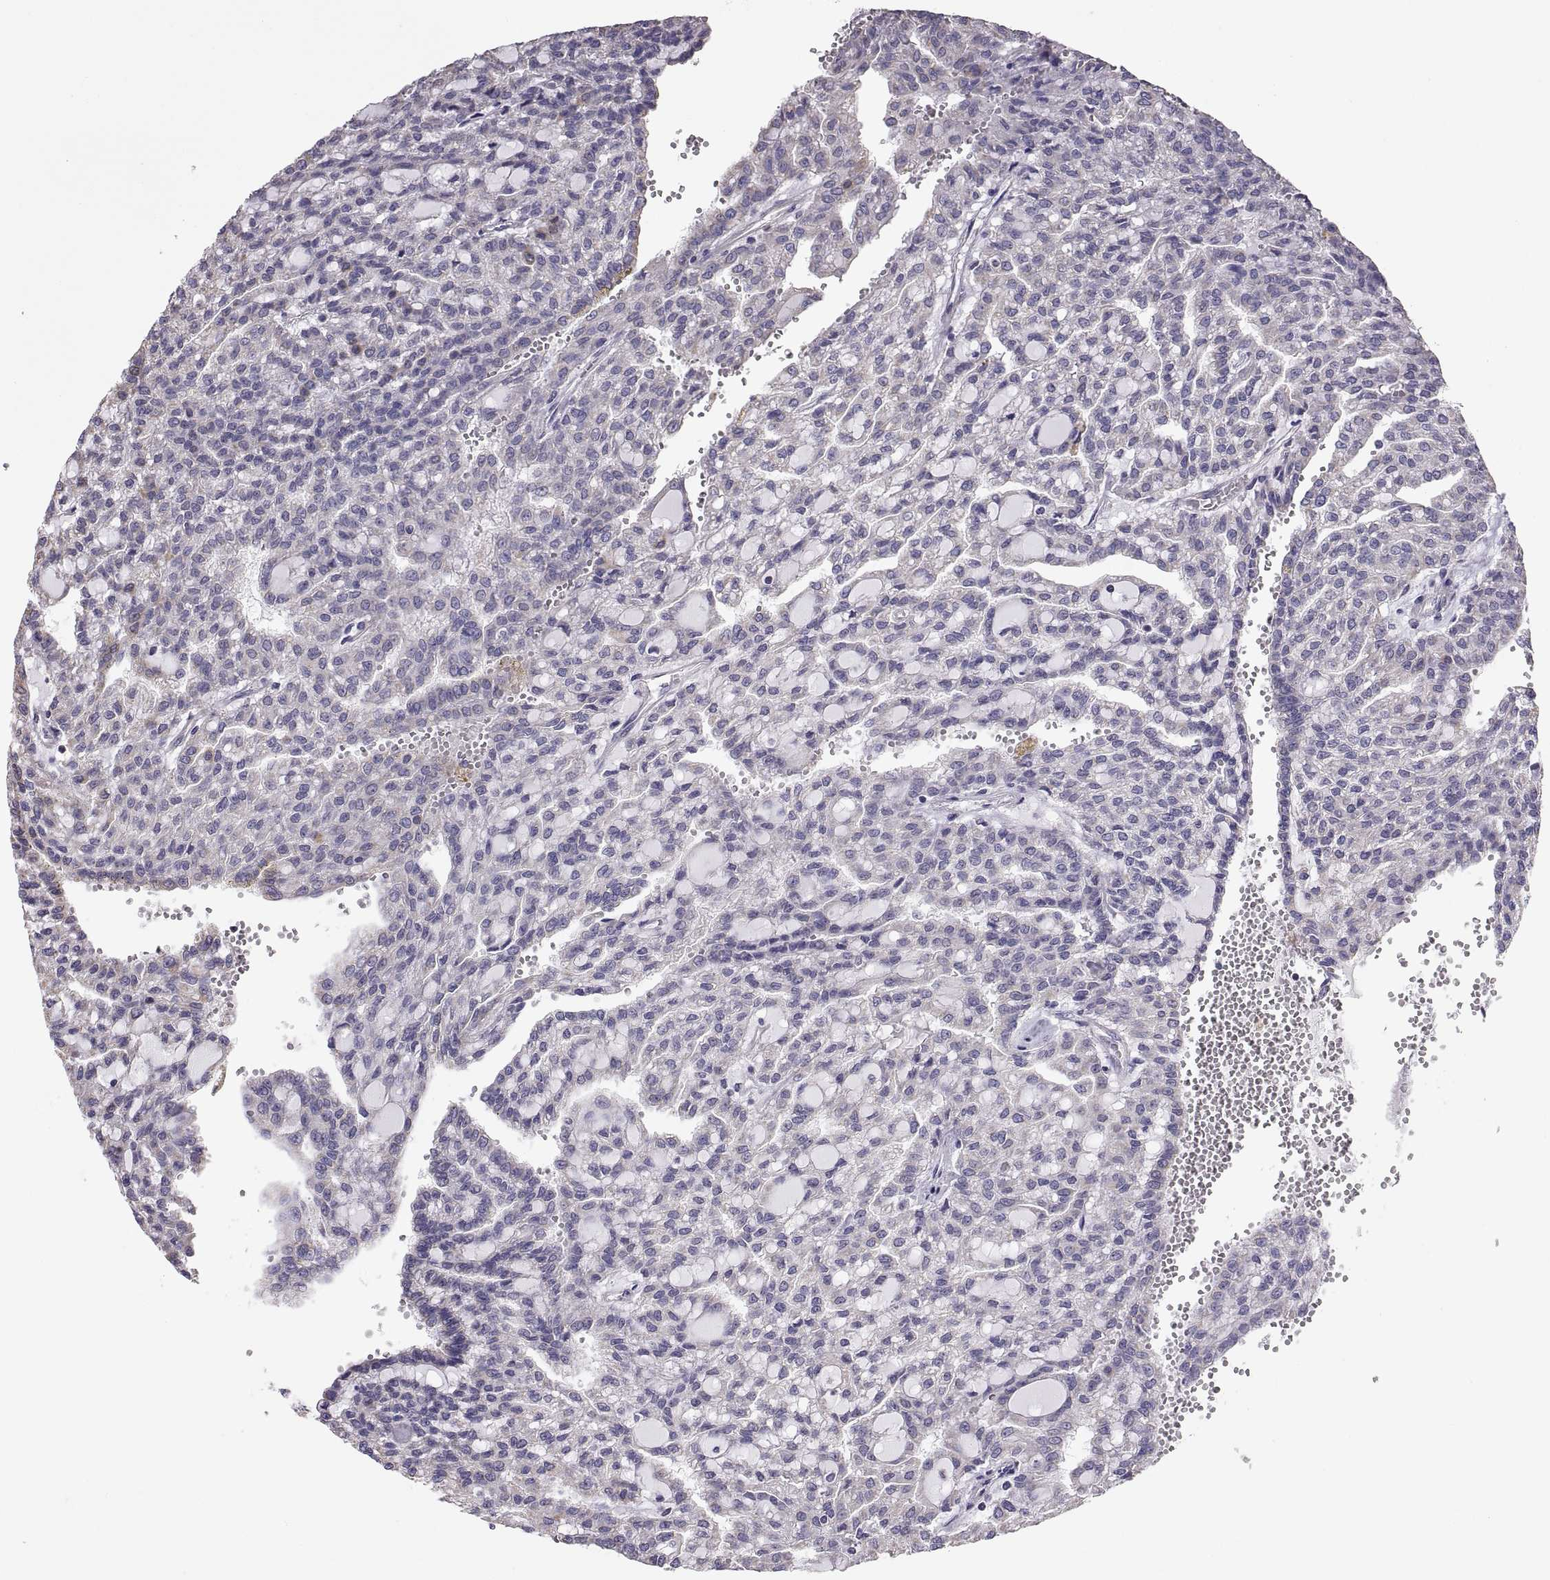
{"staining": {"intensity": "negative", "quantity": "none", "location": "none"}, "tissue": "renal cancer", "cell_type": "Tumor cells", "image_type": "cancer", "snomed": [{"axis": "morphology", "description": "Adenocarcinoma, NOS"}, {"axis": "topography", "description": "Kidney"}], "caption": "The histopathology image exhibits no staining of tumor cells in renal adenocarcinoma.", "gene": "TNNC1", "patient": {"sex": "male", "age": 63}}